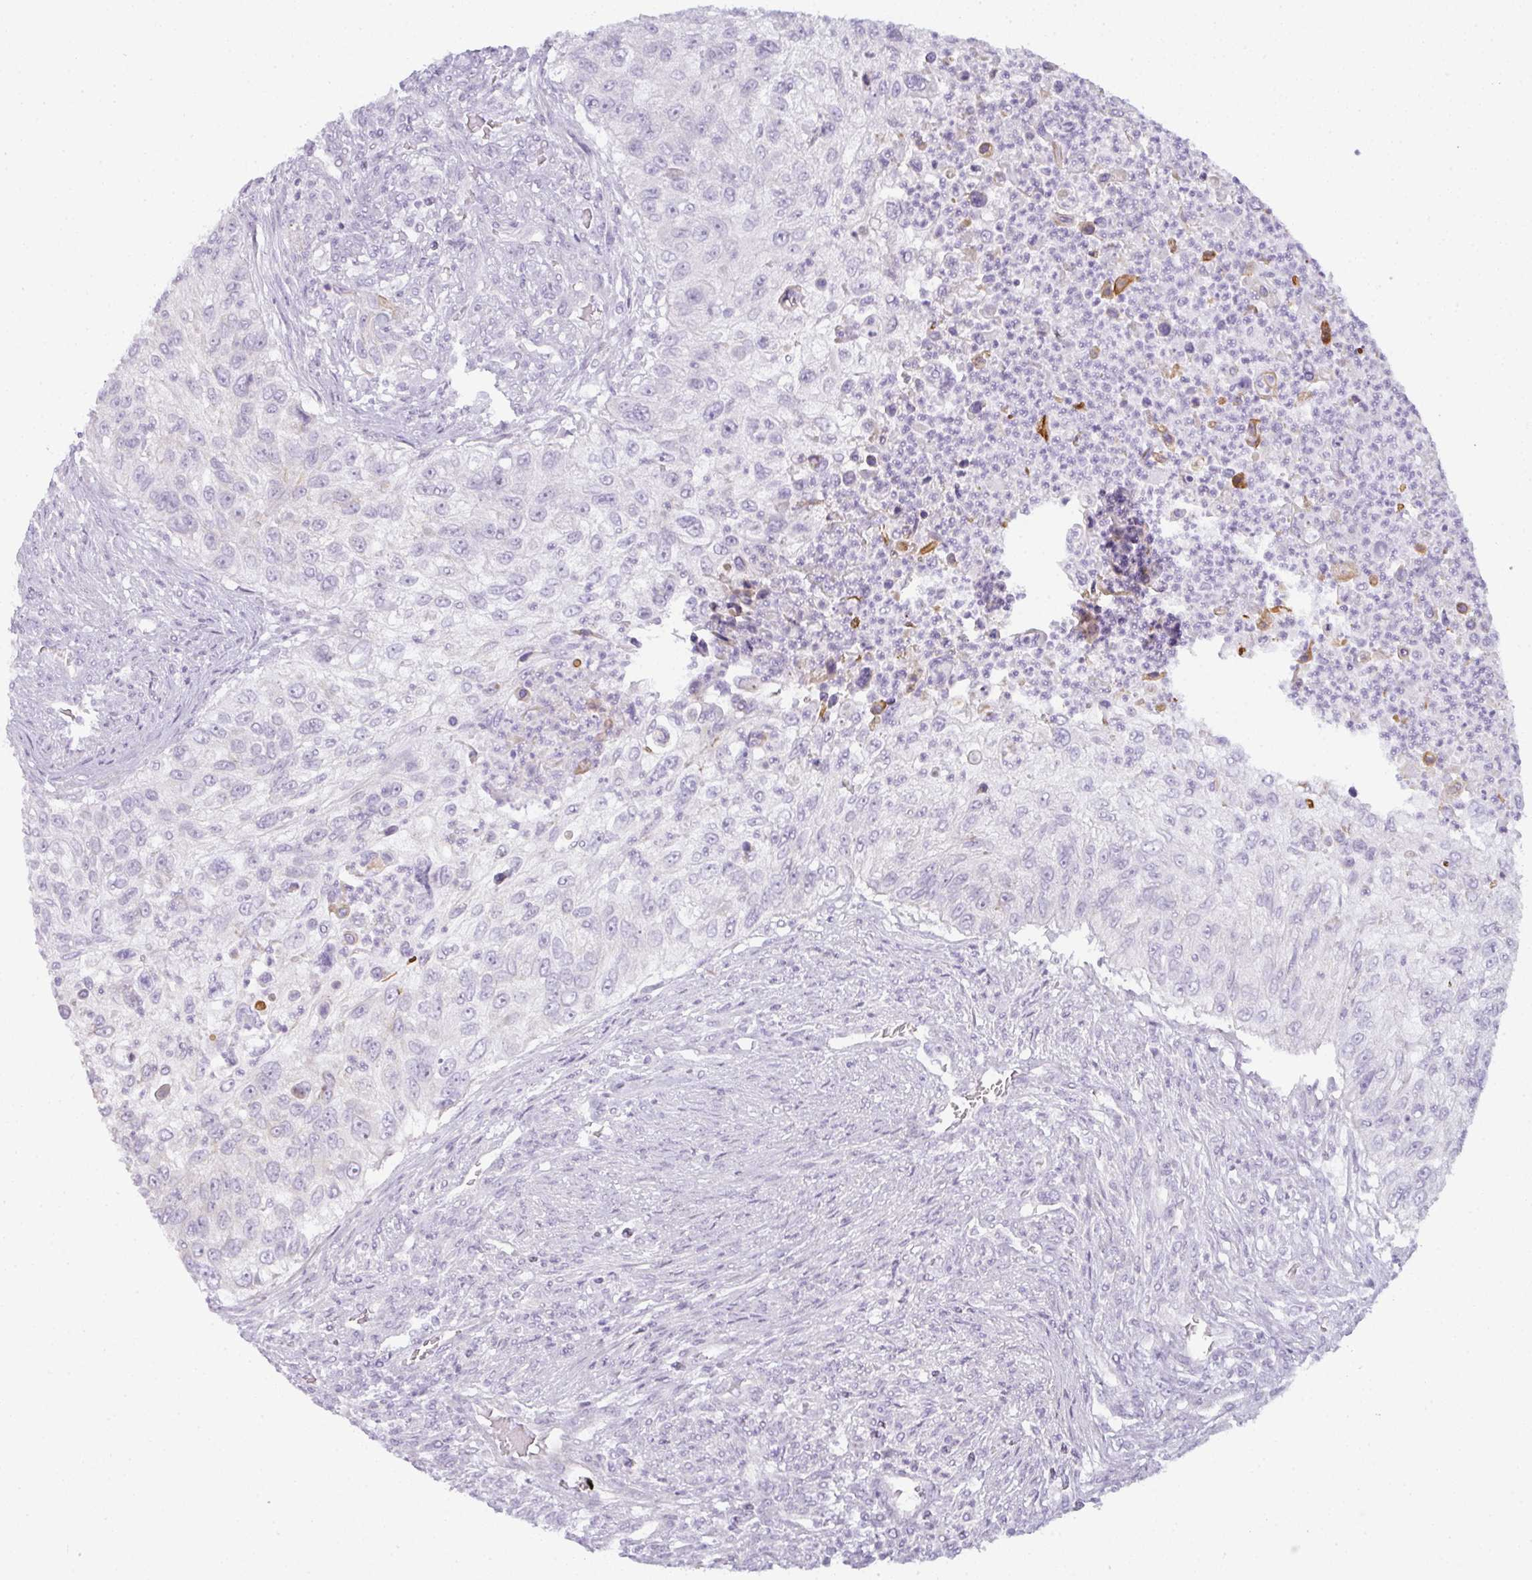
{"staining": {"intensity": "negative", "quantity": "none", "location": "none"}, "tissue": "urothelial cancer", "cell_type": "Tumor cells", "image_type": "cancer", "snomed": [{"axis": "morphology", "description": "Urothelial carcinoma, High grade"}, {"axis": "topography", "description": "Urinary bladder"}], "caption": "An immunohistochemistry (IHC) image of urothelial cancer is shown. There is no staining in tumor cells of urothelial cancer. (DAB (3,3'-diaminobenzidine) IHC with hematoxylin counter stain).", "gene": "SIRPB2", "patient": {"sex": "female", "age": 60}}